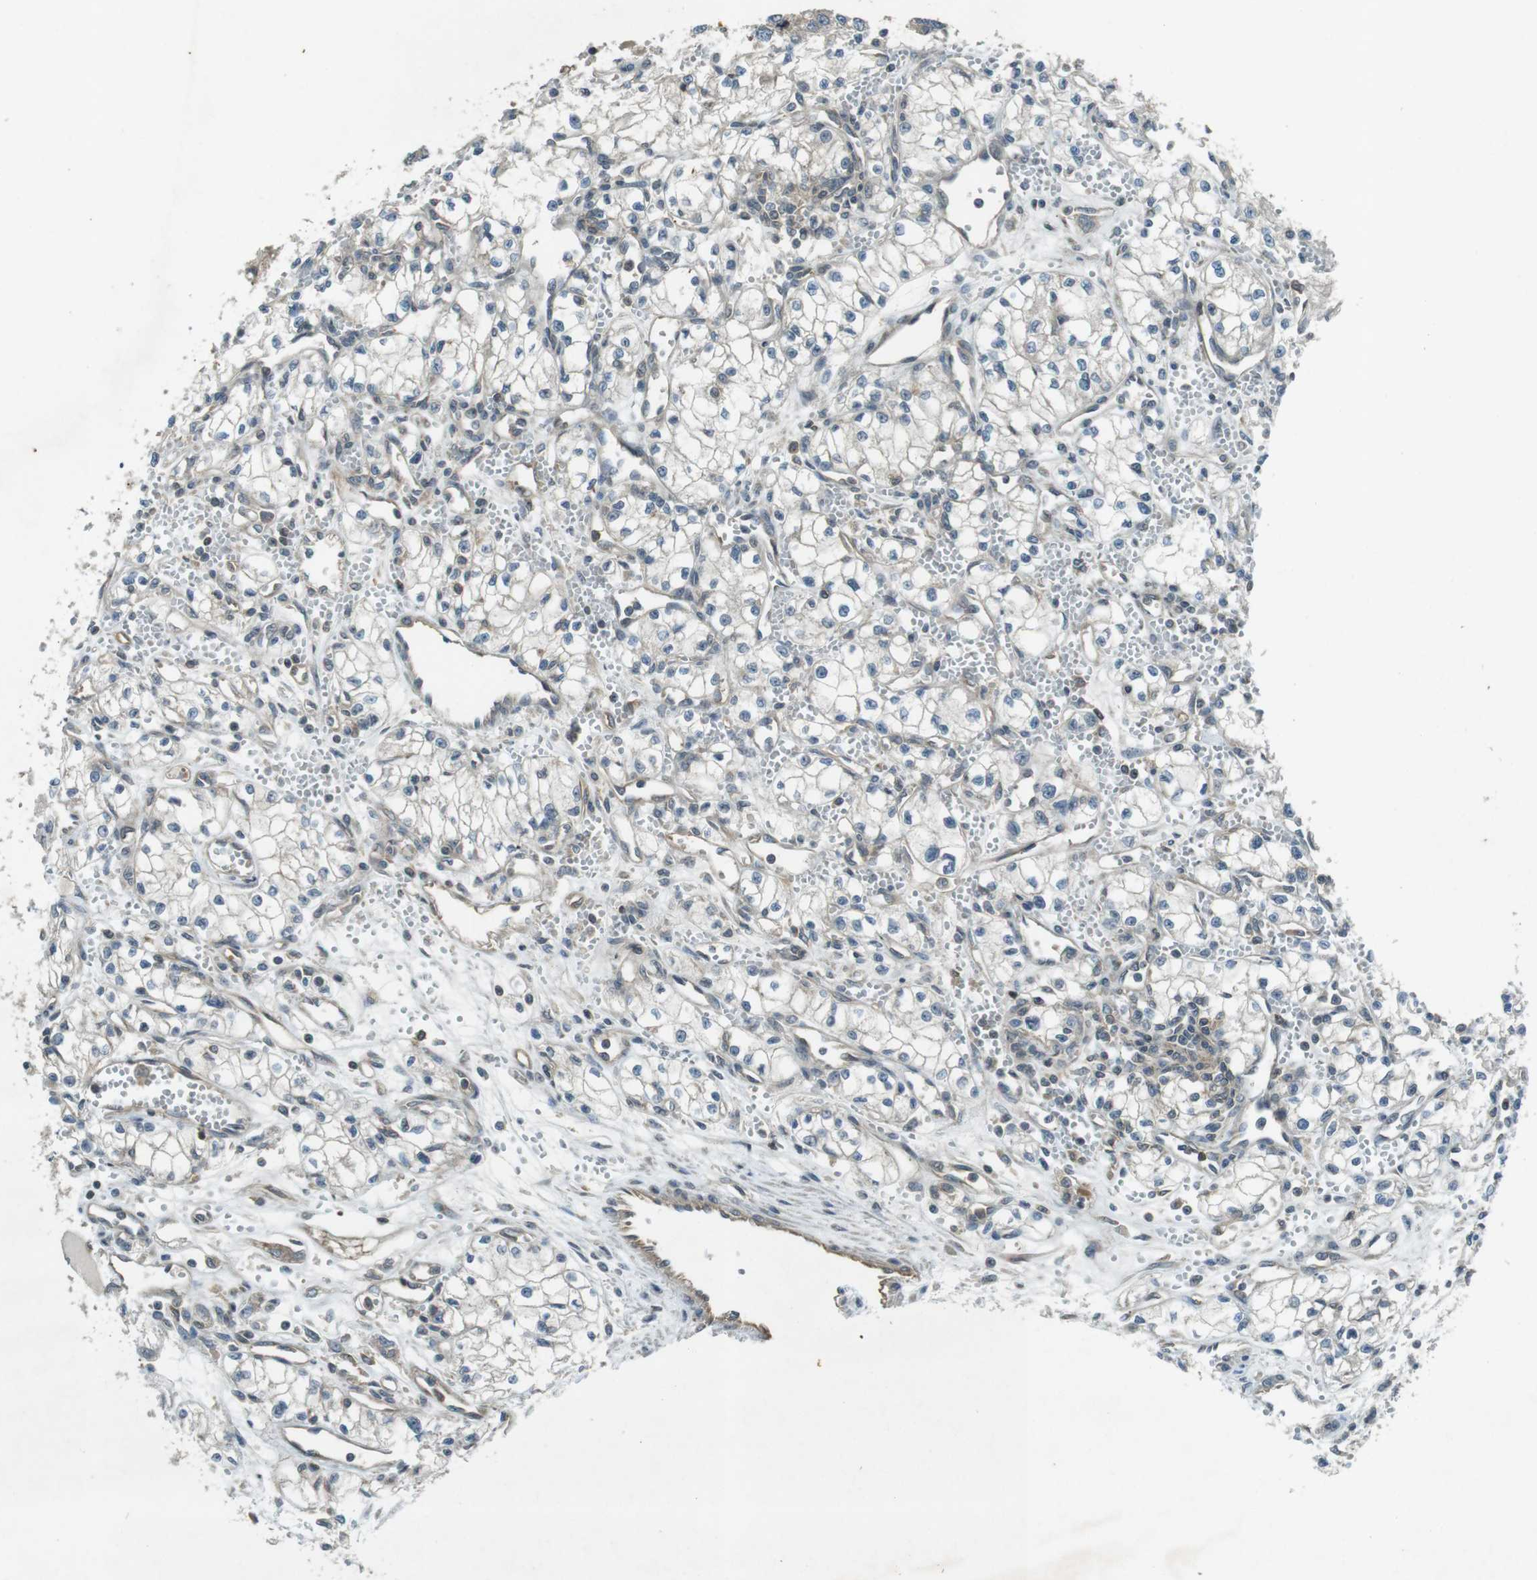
{"staining": {"intensity": "negative", "quantity": "none", "location": "none"}, "tissue": "renal cancer", "cell_type": "Tumor cells", "image_type": "cancer", "snomed": [{"axis": "morphology", "description": "Normal tissue, NOS"}, {"axis": "morphology", "description": "Adenocarcinoma, NOS"}, {"axis": "topography", "description": "Kidney"}], "caption": "IHC histopathology image of neoplastic tissue: adenocarcinoma (renal) stained with DAB displays no significant protein expression in tumor cells.", "gene": "ZYX", "patient": {"sex": "male", "age": 59}}